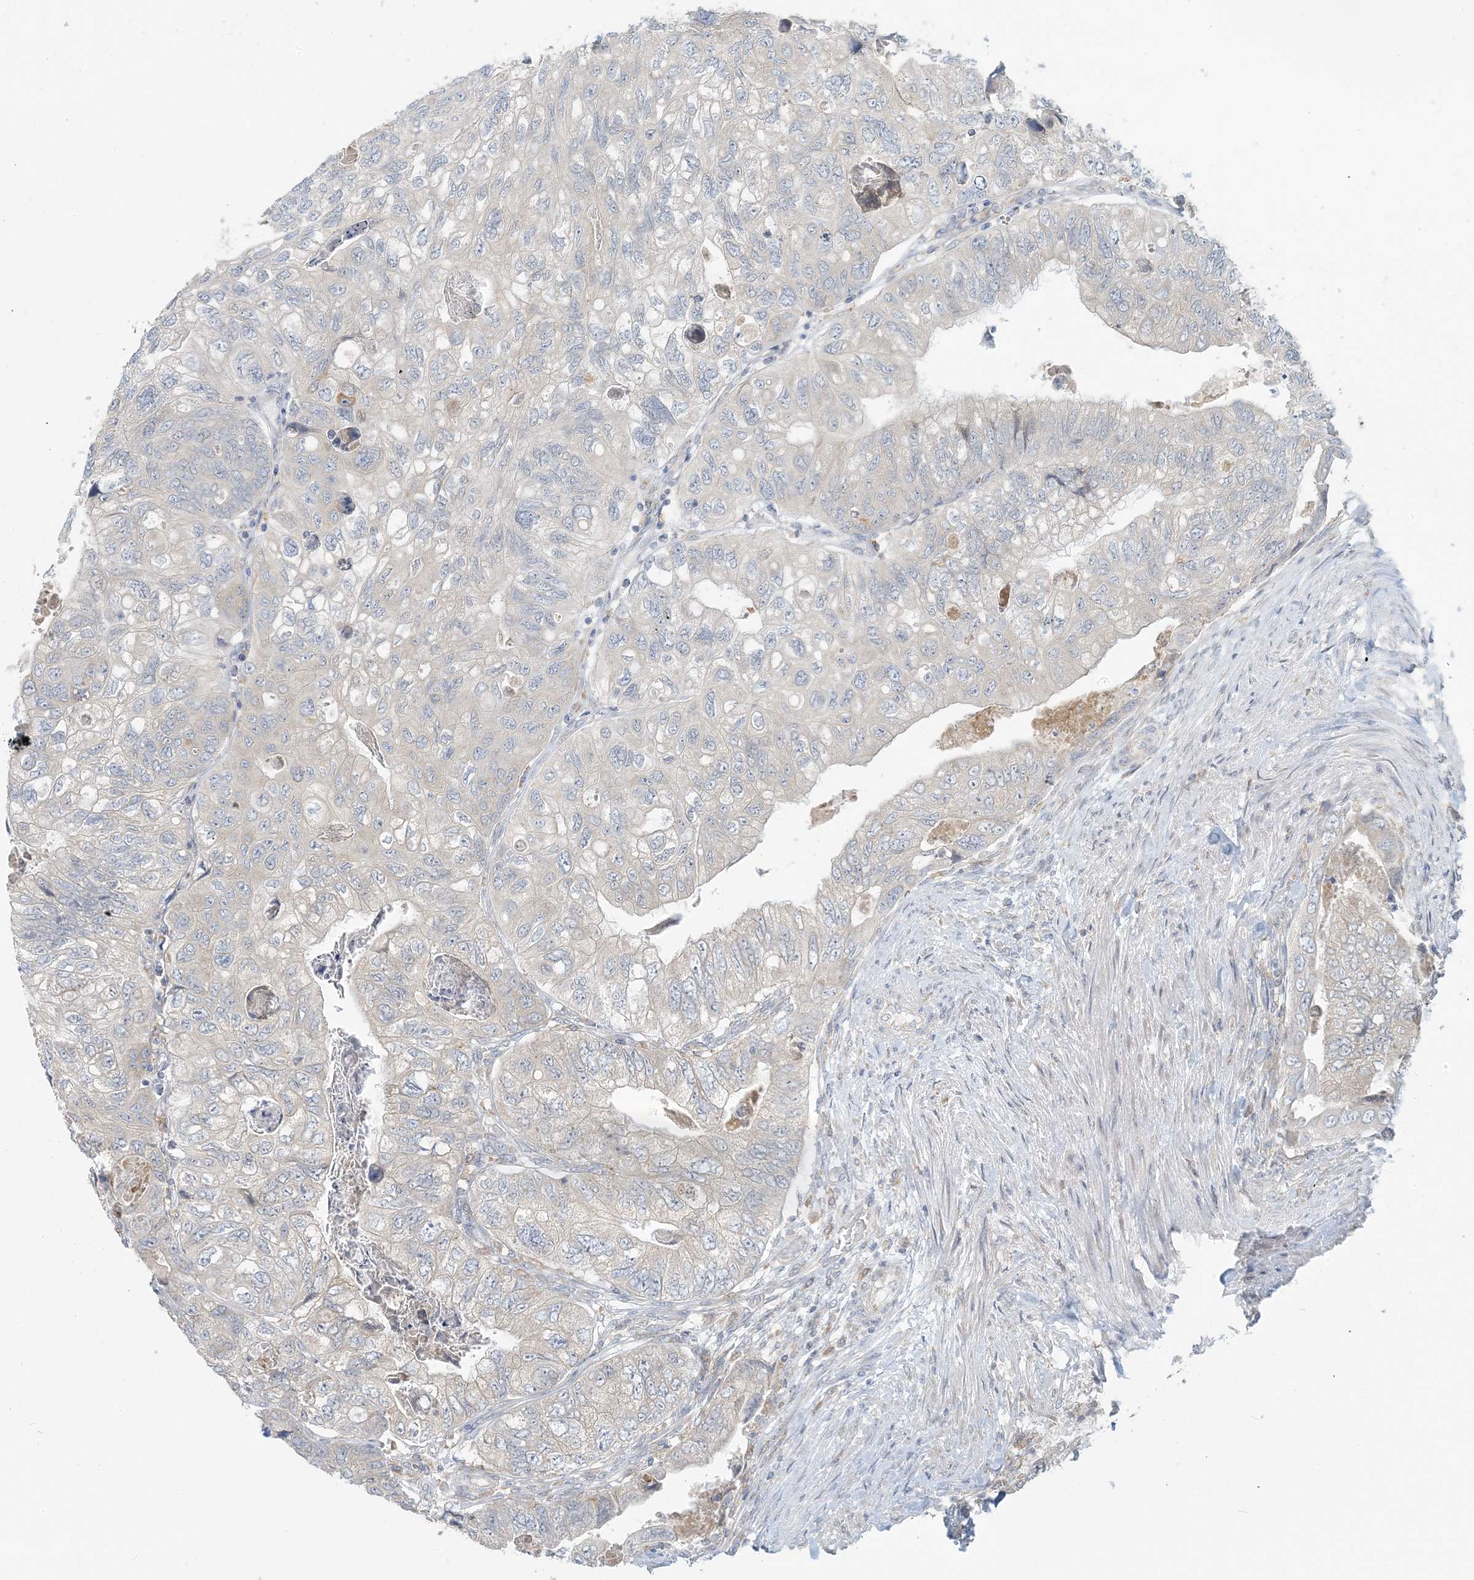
{"staining": {"intensity": "weak", "quantity": "<25%", "location": "cytoplasmic/membranous"}, "tissue": "colorectal cancer", "cell_type": "Tumor cells", "image_type": "cancer", "snomed": [{"axis": "morphology", "description": "Adenocarcinoma, NOS"}, {"axis": "topography", "description": "Rectum"}], "caption": "This is an immunohistochemistry image of human adenocarcinoma (colorectal). There is no expression in tumor cells.", "gene": "EEFSEC", "patient": {"sex": "male", "age": 63}}